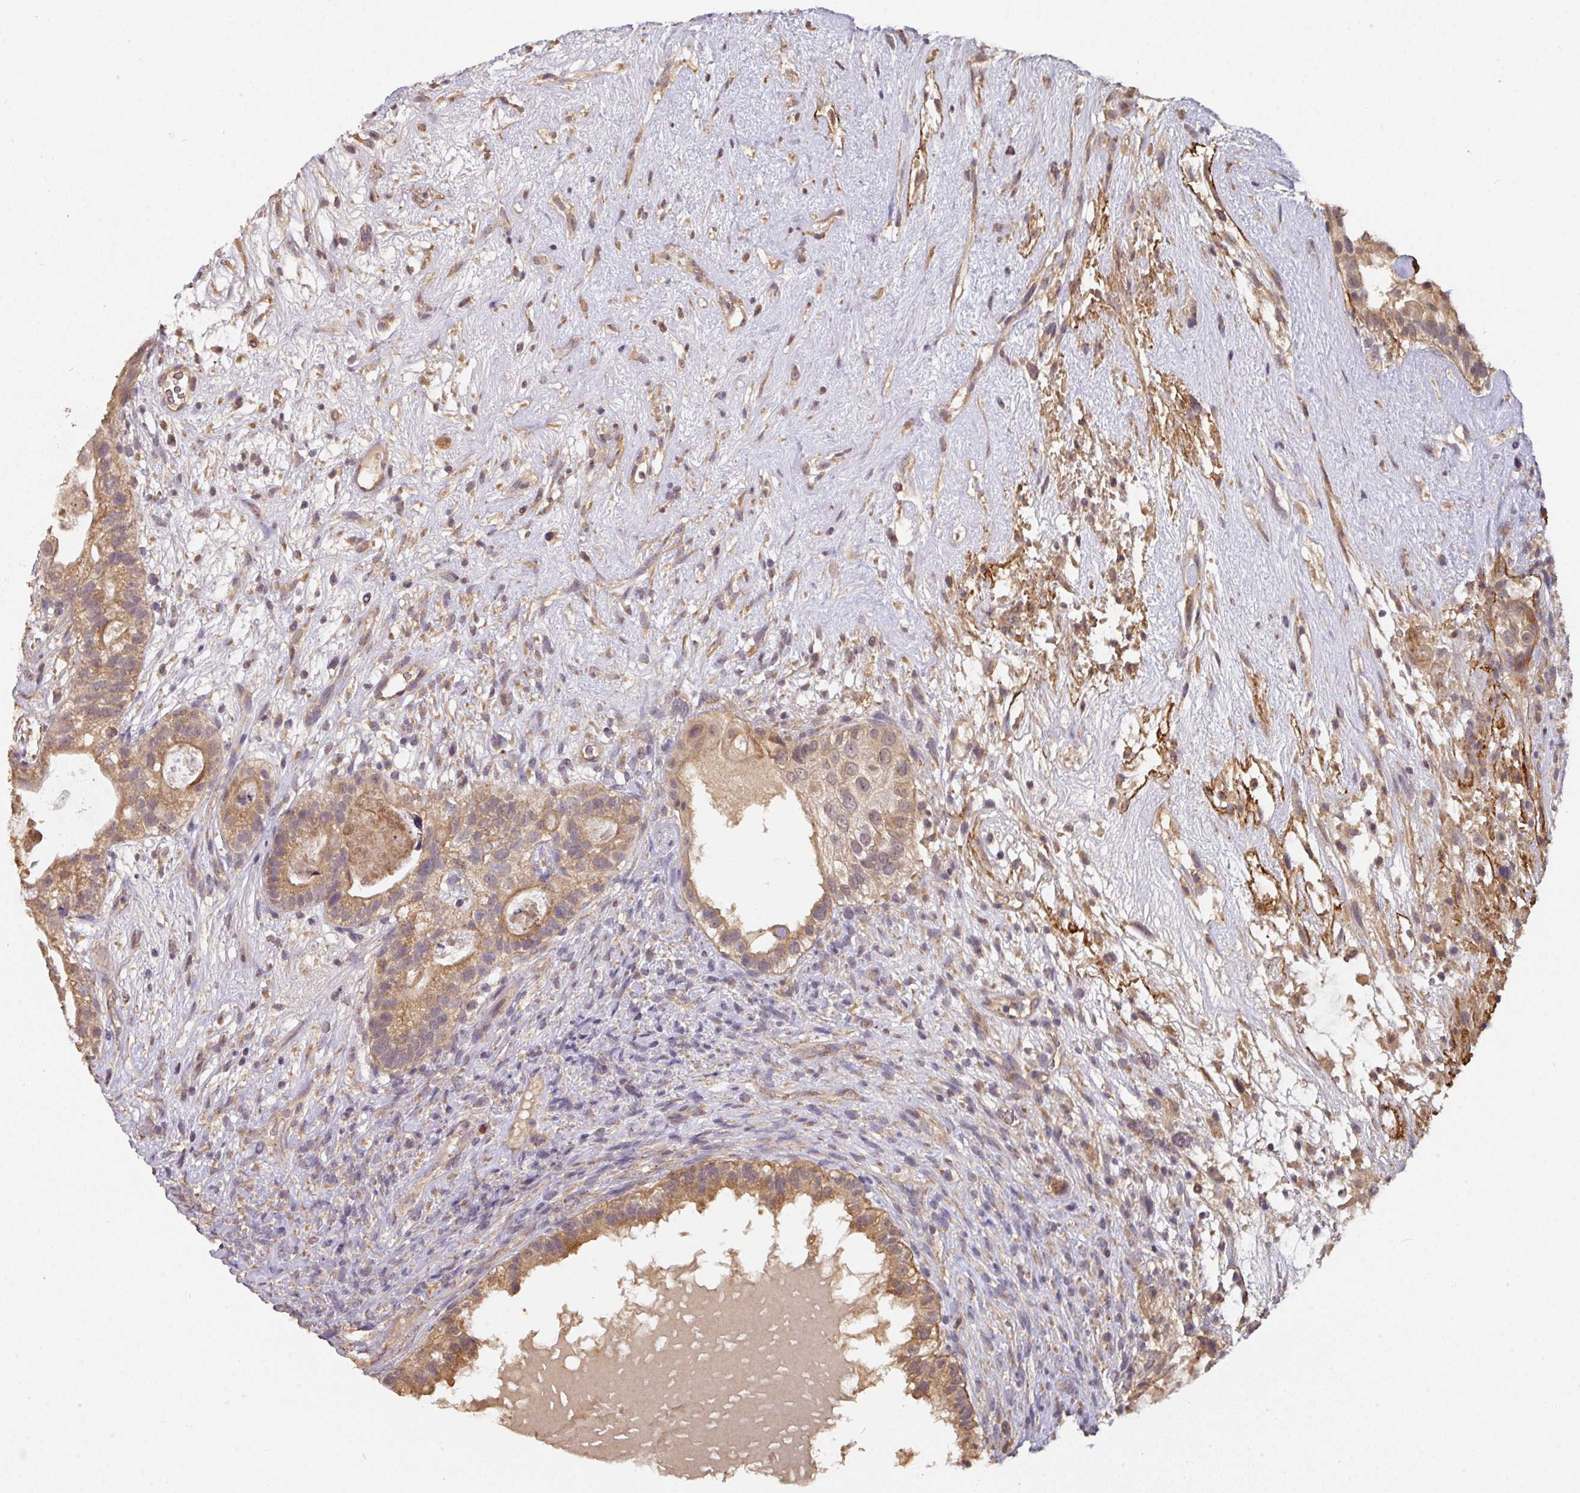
{"staining": {"intensity": "moderate", "quantity": ">75%", "location": "cytoplasmic/membranous"}, "tissue": "testis cancer", "cell_type": "Tumor cells", "image_type": "cancer", "snomed": [{"axis": "morphology", "description": "Seminoma, NOS"}, {"axis": "morphology", "description": "Carcinoma, Embryonal, NOS"}, {"axis": "topography", "description": "Testis"}], "caption": "A micrograph of testis cancer stained for a protein displays moderate cytoplasmic/membranous brown staining in tumor cells.", "gene": "ACVR2B", "patient": {"sex": "male", "age": 41}}